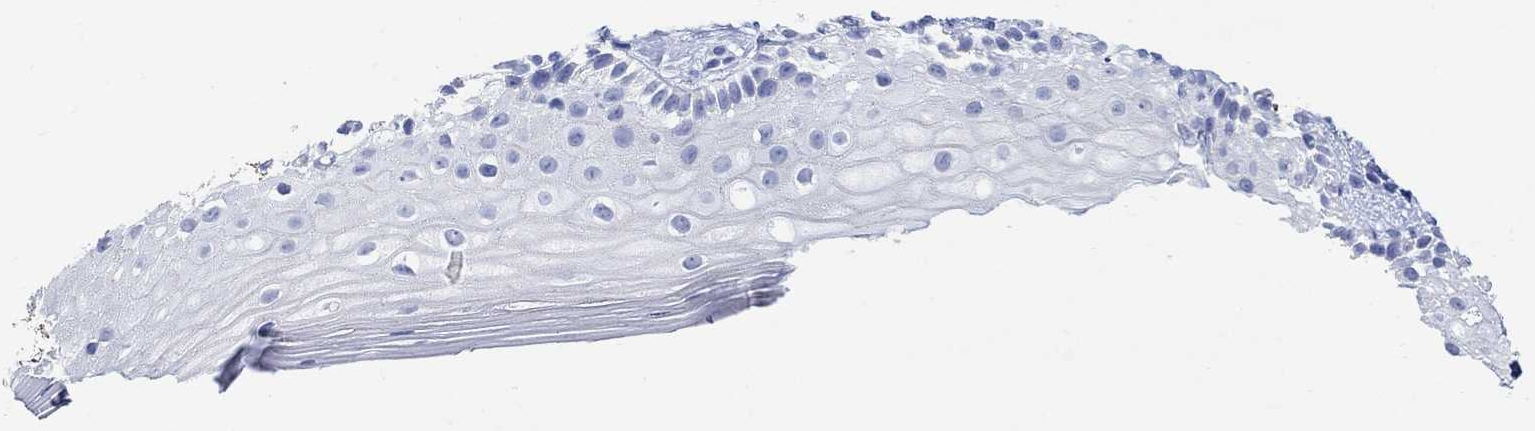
{"staining": {"intensity": "negative", "quantity": "none", "location": "none"}, "tissue": "vagina", "cell_type": "Squamous epithelial cells", "image_type": "normal", "snomed": [{"axis": "morphology", "description": "Normal tissue, NOS"}, {"axis": "topography", "description": "Vagina"}], "caption": "Histopathology image shows no significant protein positivity in squamous epithelial cells of normal vagina.", "gene": "MYL1", "patient": {"sex": "female", "age": 47}}